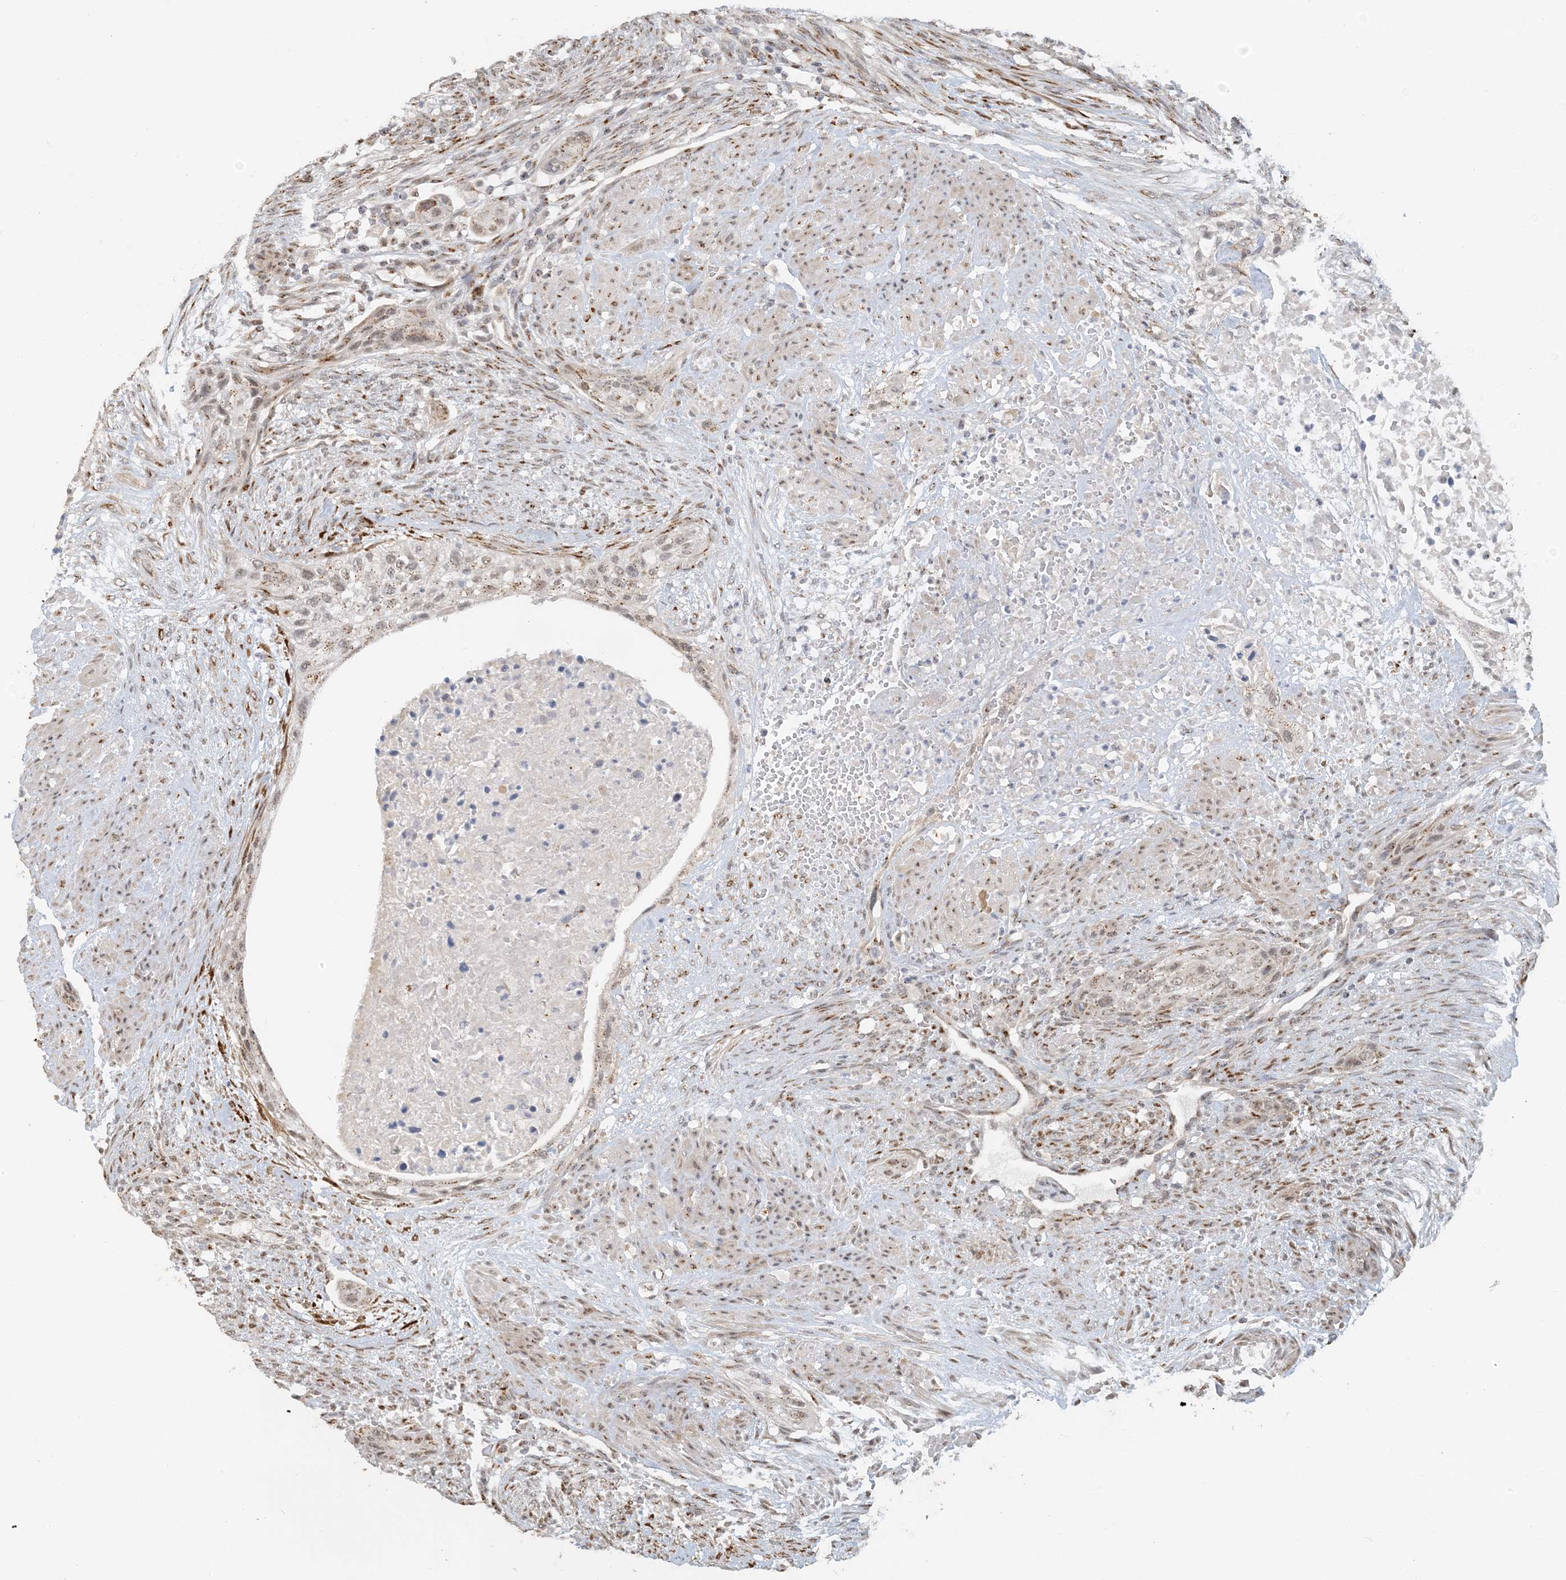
{"staining": {"intensity": "weak", "quantity": "<25%", "location": "cytoplasmic/membranous"}, "tissue": "urothelial cancer", "cell_type": "Tumor cells", "image_type": "cancer", "snomed": [{"axis": "morphology", "description": "Urothelial carcinoma, High grade"}, {"axis": "topography", "description": "Urinary bladder"}], "caption": "A histopathology image of high-grade urothelial carcinoma stained for a protein demonstrates no brown staining in tumor cells. Nuclei are stained in blue.", "gene": "ZCCHC4", "patient": {"sex": "male", "age": 35}}